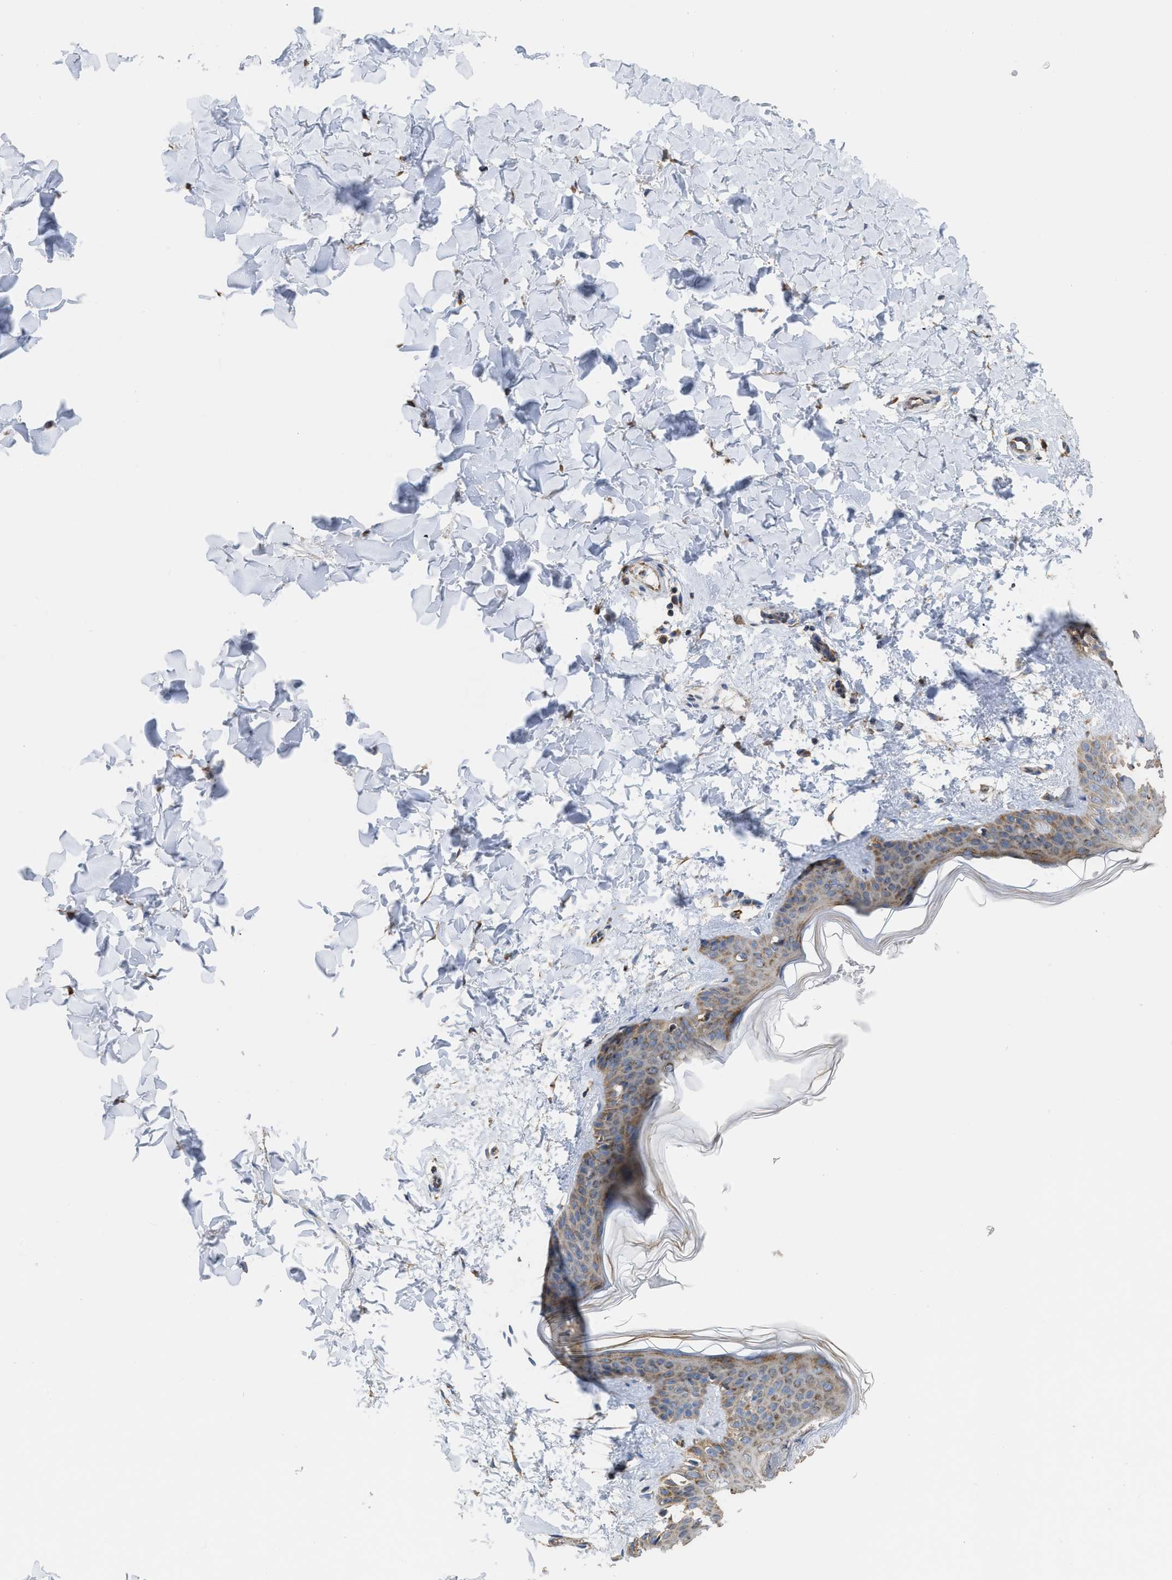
{"staining": {"intensity": "weak", "quantity": ">75%", "location": "cytoplasmic/membranous"}, "tissue": "skin", "cell_type": "Fibroblasts", "image_type": "normal", "snomed": [{"axis": "morphology", "description": "Normal tissue, NOS"}, {"axis": "topography", "description": "Skin"}], "caption": "The histopathology image exhibits staining of benign skin, revealing weak cytoplasmic/membranous protein expression (brown color) within fibroblasts.", "gene": "AK2", "patient": {"sex": "female", "age": 17}}